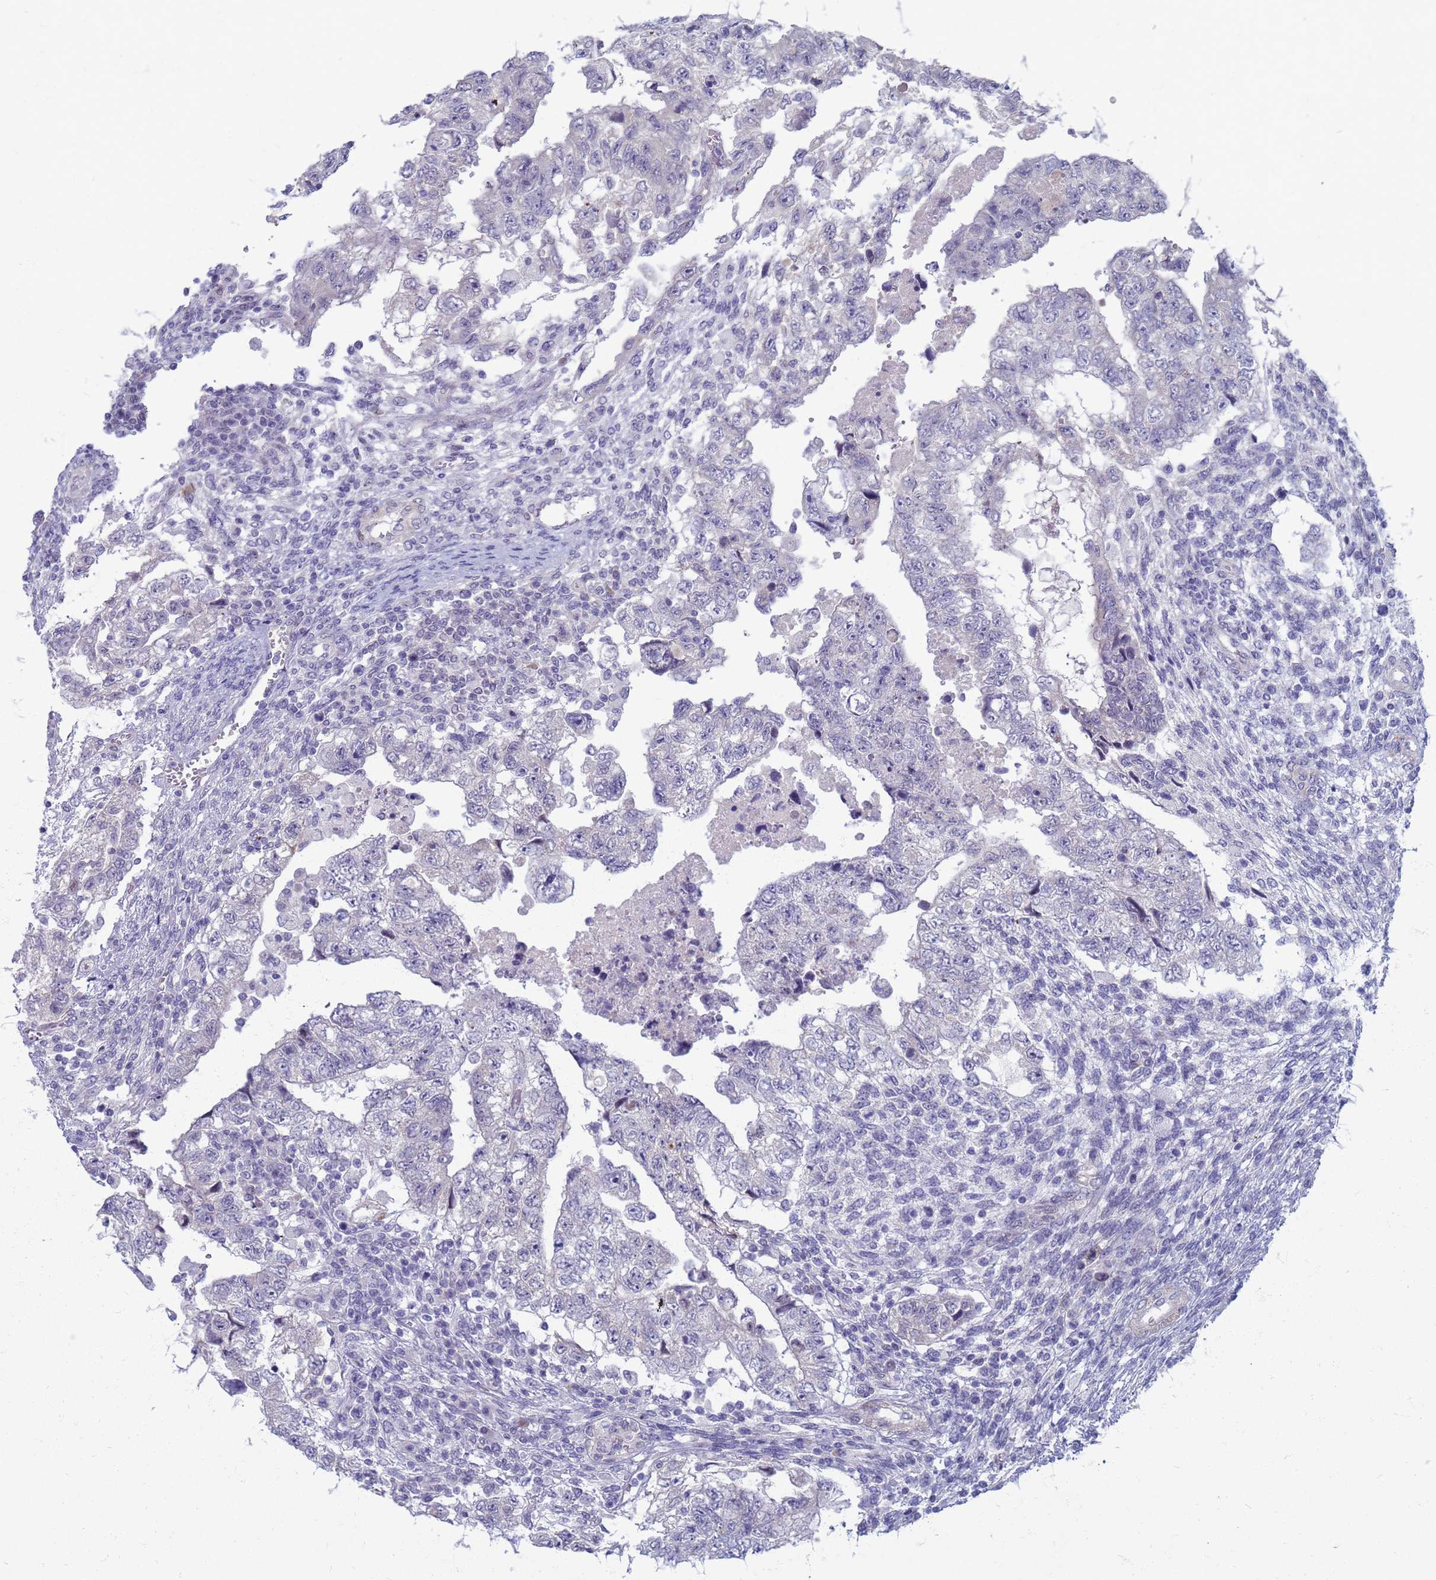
{"staining": {"intensity": "negative", "quantity": "none", "location": "none"}, "tissue": "testis cancer", "cell_type": "Tumor cells", "image_type": "cancer", "snomed": [{"axis": "morphology", "description": "Carcinoma, Embryonal, NOS"}, {"axis": "topography", "description": "Testis"}], "caption": "Testis cancer (embryonal carcinoma) was stained to show a protein in brown. There is no significant positivity in tumor cells.", "gene": "CLCA2", "patient": {"sex": "male", "age": 36}}